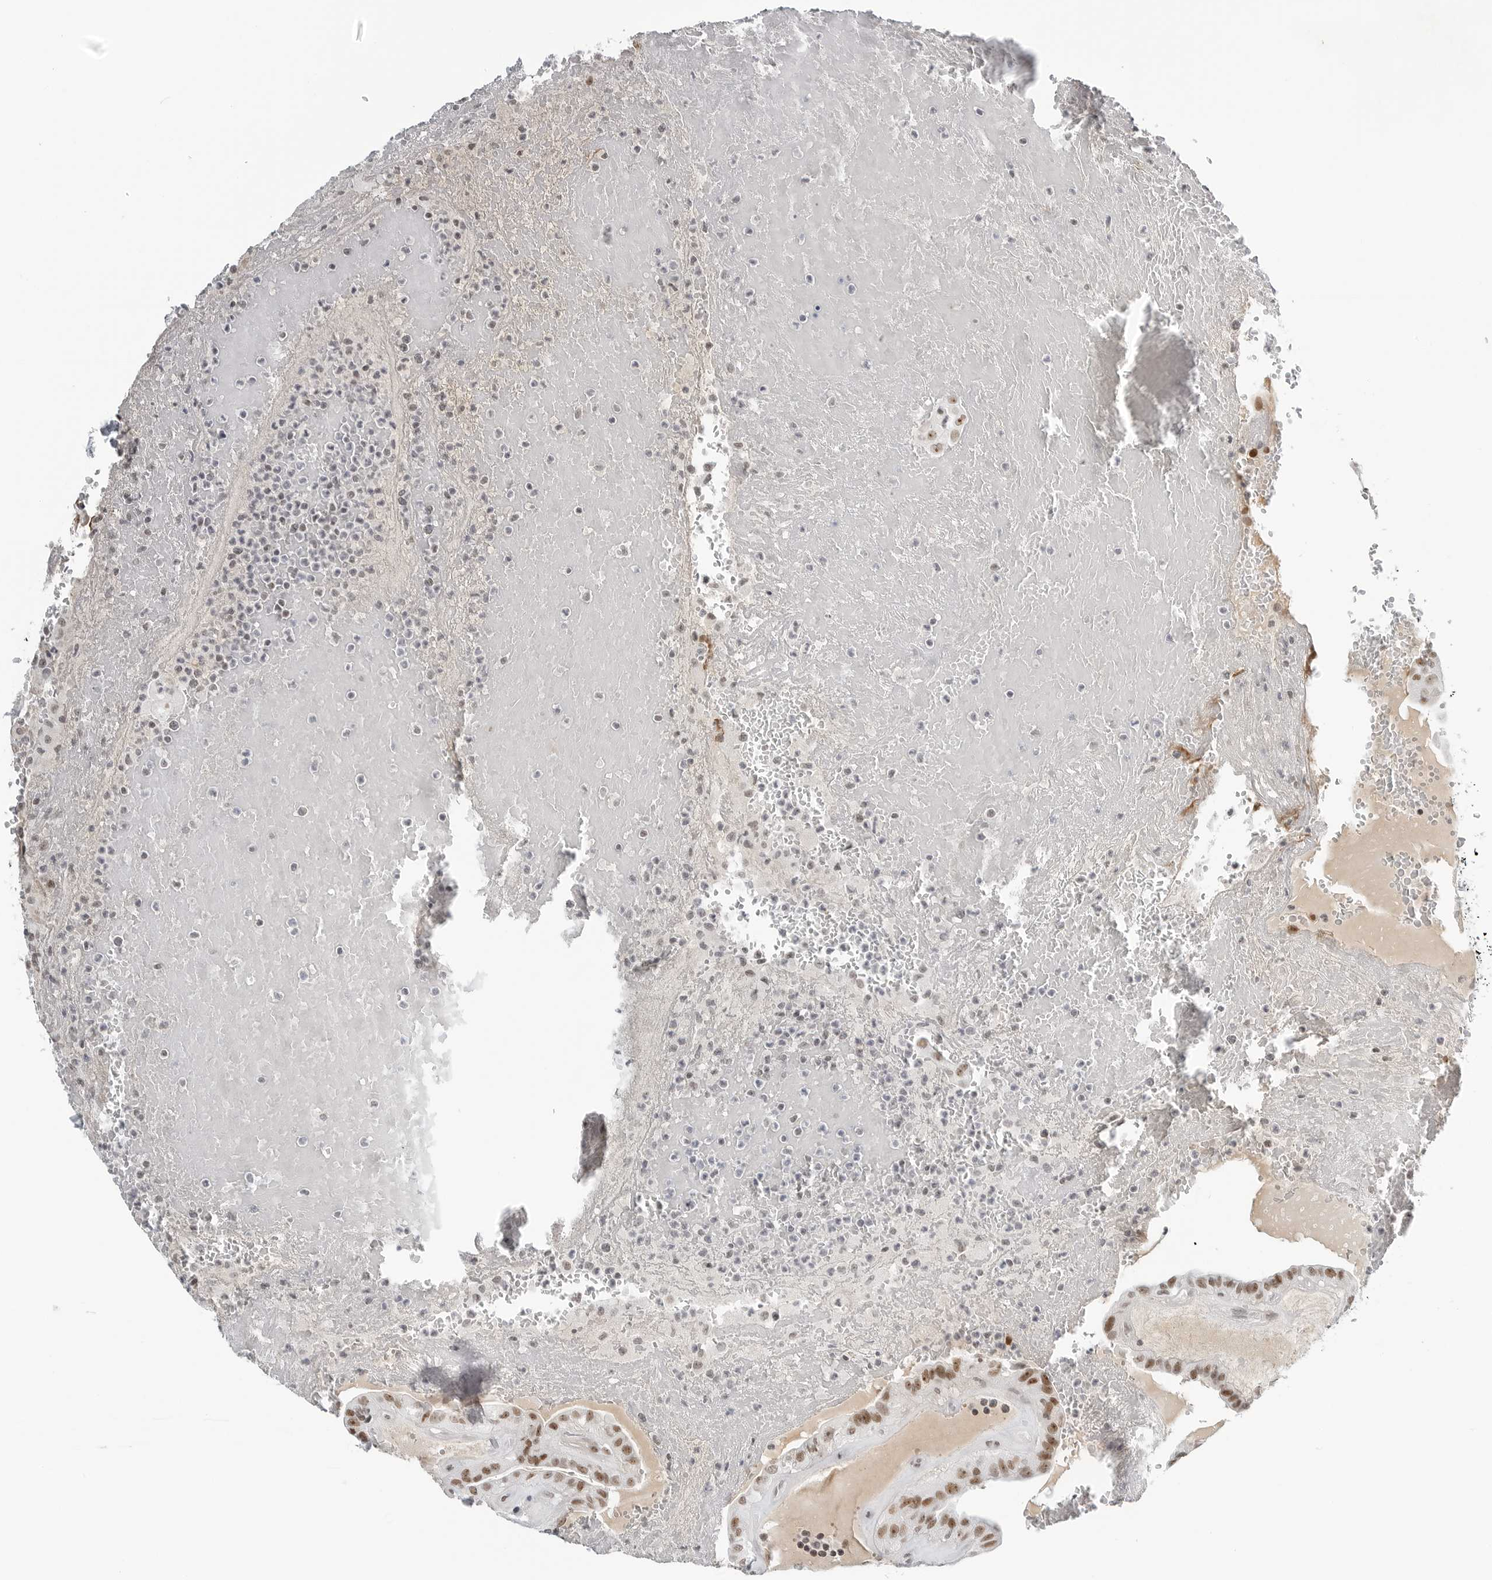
{"staining": {"intensity": "moderate", "quantity": ">75%", "location": "nuclear"}, "tissue": "thyroid cancer", "cell_type": "Tumor cells", "image_type": "cancer", "snomed": [{"axis": "morphology", "description": "Papillary adenocarcinoma, NOS"}, {"axis": "topography", "description": "Thyroid gland"}], "caption": "IHC micrograph of papillary adenocarcinoma (thyroid) stained for a protein (brown), which demonstrates medium levels of moderate nuclear expression in about >75% of tumor cells.", "gene": "WRAP53", "patient": {"sex": "male", "age": 77}}